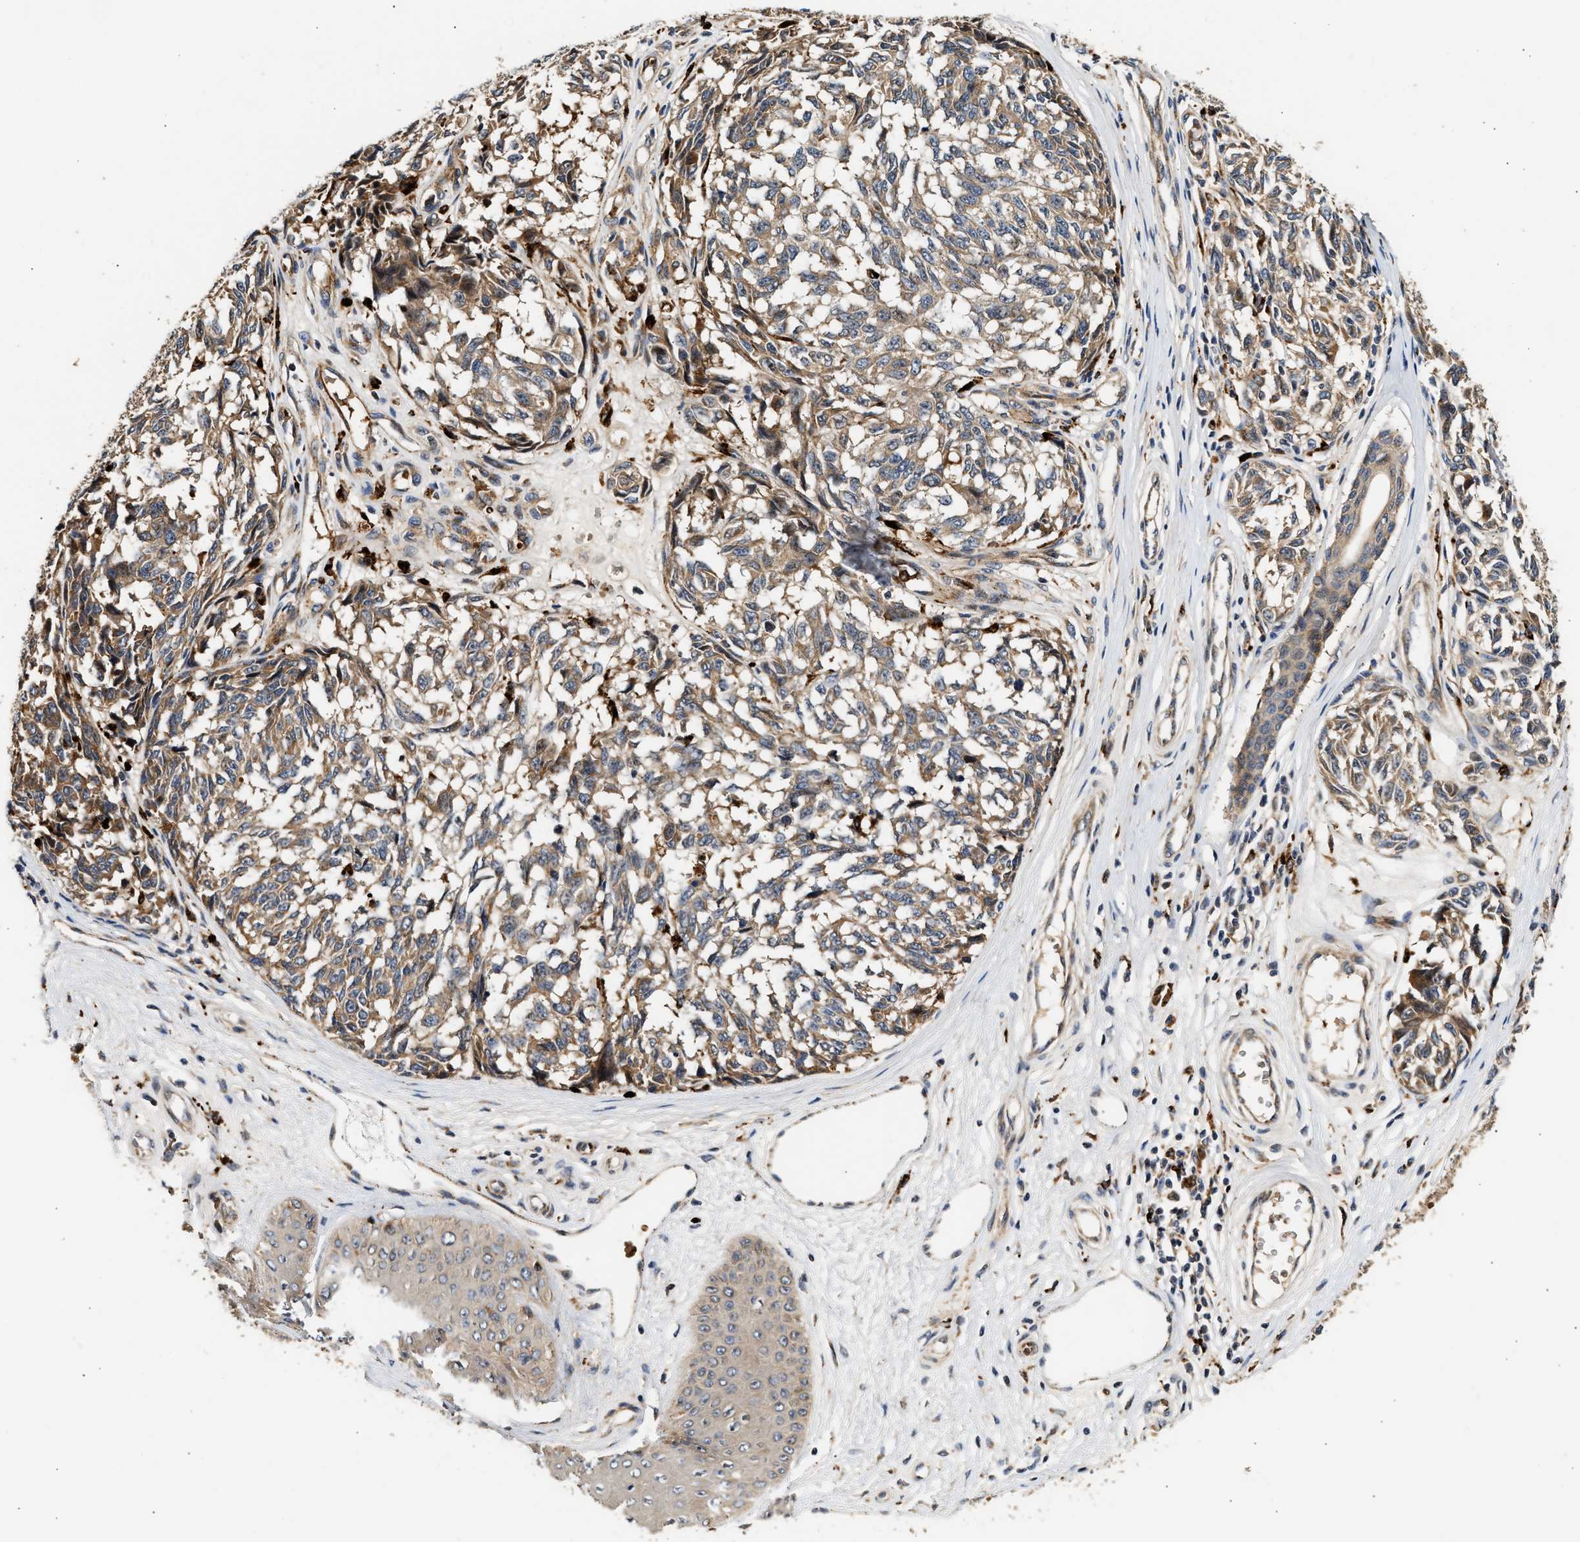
{"staining": {"intensity": "weak", "quantity": ">75%", "location": "cytoplasmic/membranous"}, "tissue": "melanoma", "cell_type": "Tumor cells", "image_type": "cancer", "snomed": [{"axis": "morphology", "description": "Malignant melanoma, NOS"}, {"axis": "topography", "description": "Skin"}], "caption": "This image demonstrates melanoma stained with IHC to label a protein in brown. The cytoplasmic/membranous of tumor cells show weak positivity for the protein. Nuclei are counter-stained blue.", "gene": "PLD3", "patient": {"sex": "female", "age": 64}}